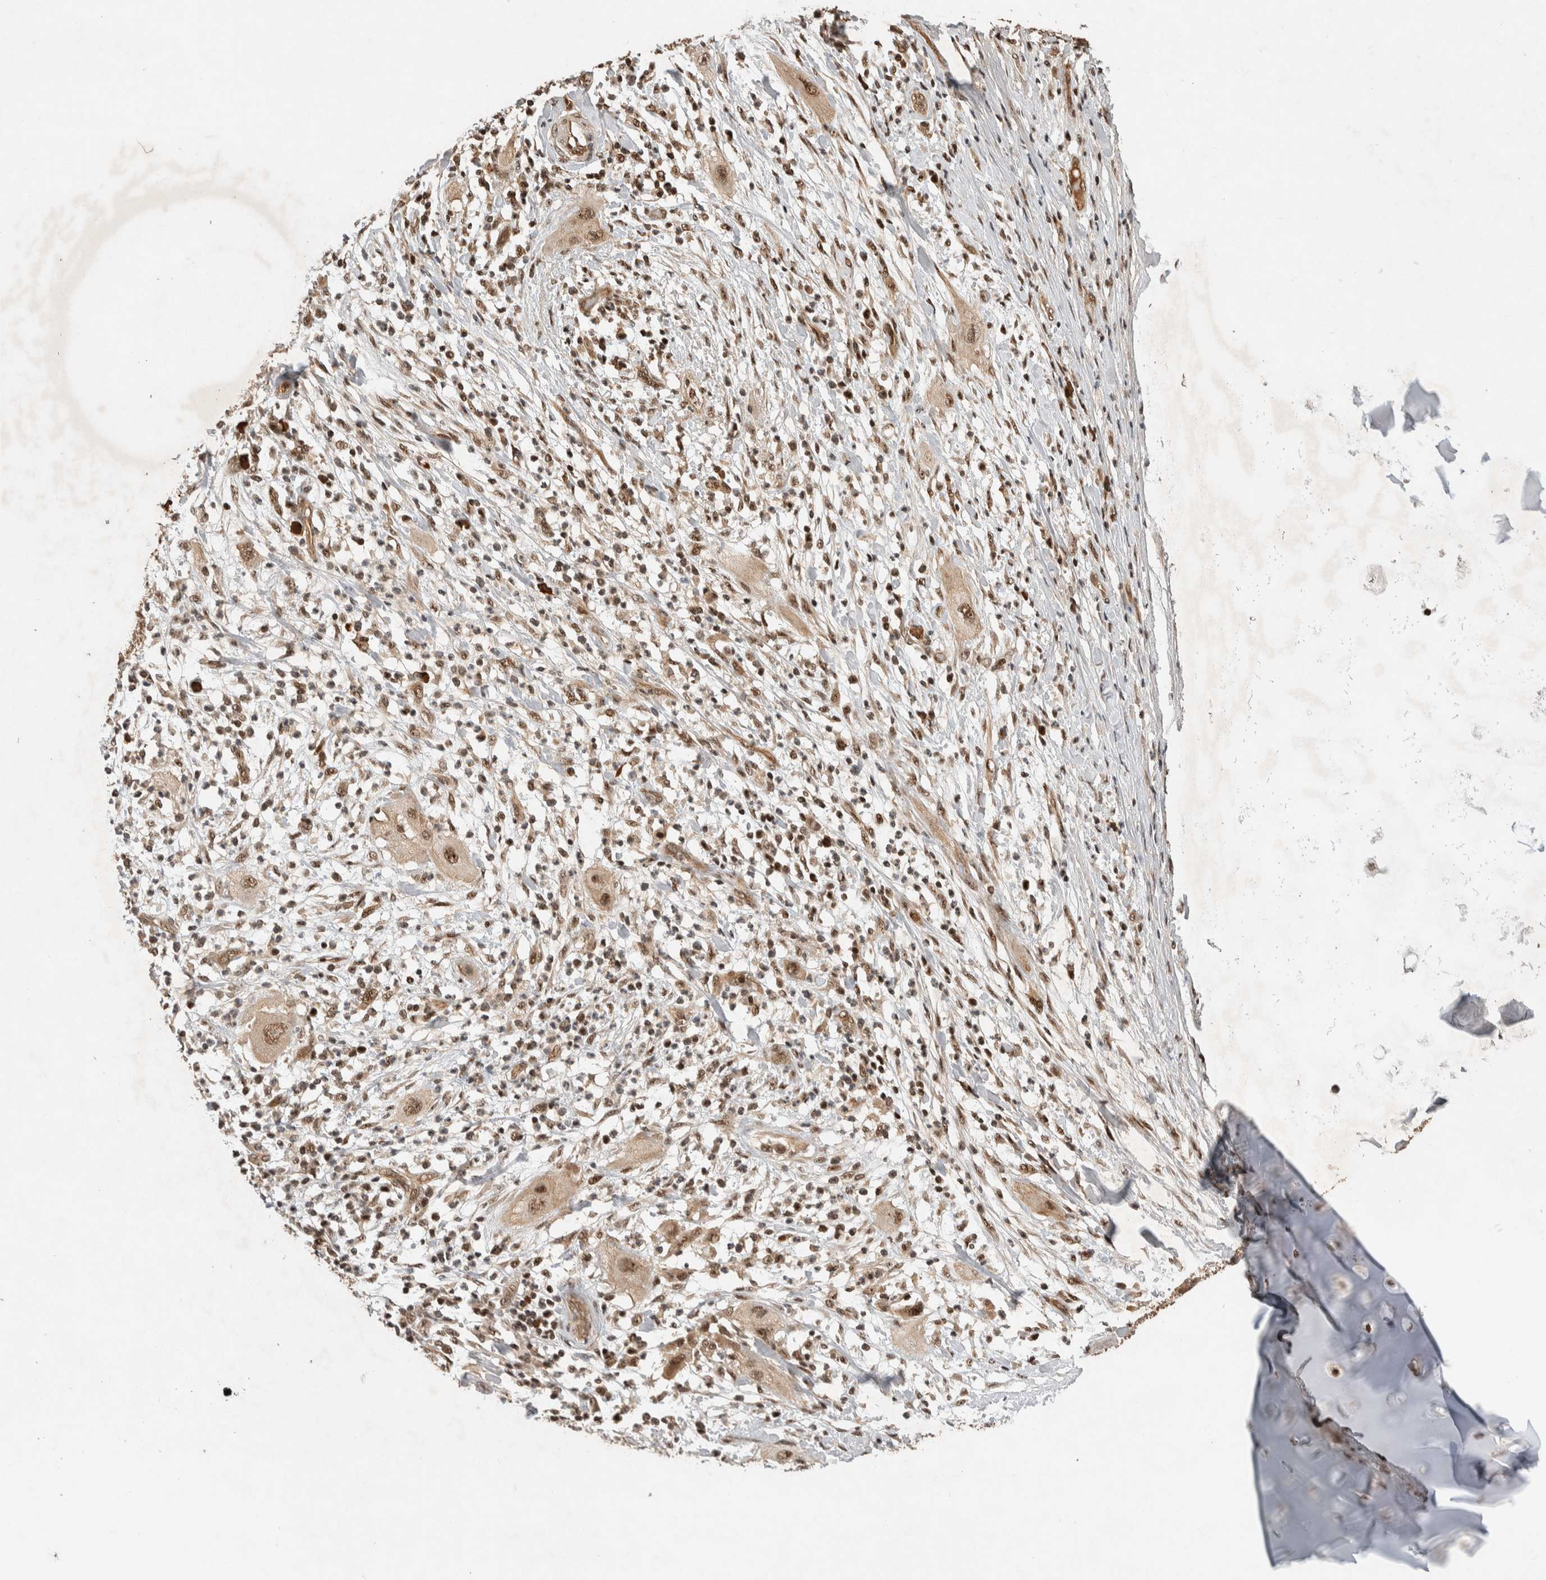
{"staining": {"intensity": "moderate", "quantity": ">75%", "location": "cytoplasmic/membranous,nuclear"}, "tissue": "lung cancer", "cell_type": "Tumor cells", "image_type": "cancer", "snomed": [{"axis": "morphology", "description": "Squamous cell carcinoma, NOS"}, {"axis": "topography", "description": "Lung"}], "caption": "Lung cancer was stained to show a protein in brown. There is medium levels of moderate cytoplasmic/membranous and nuclear positivity in about >75% of tumor cells.", "gene": "TOR1B", "patient": {"sex": "female", "age": 47}}